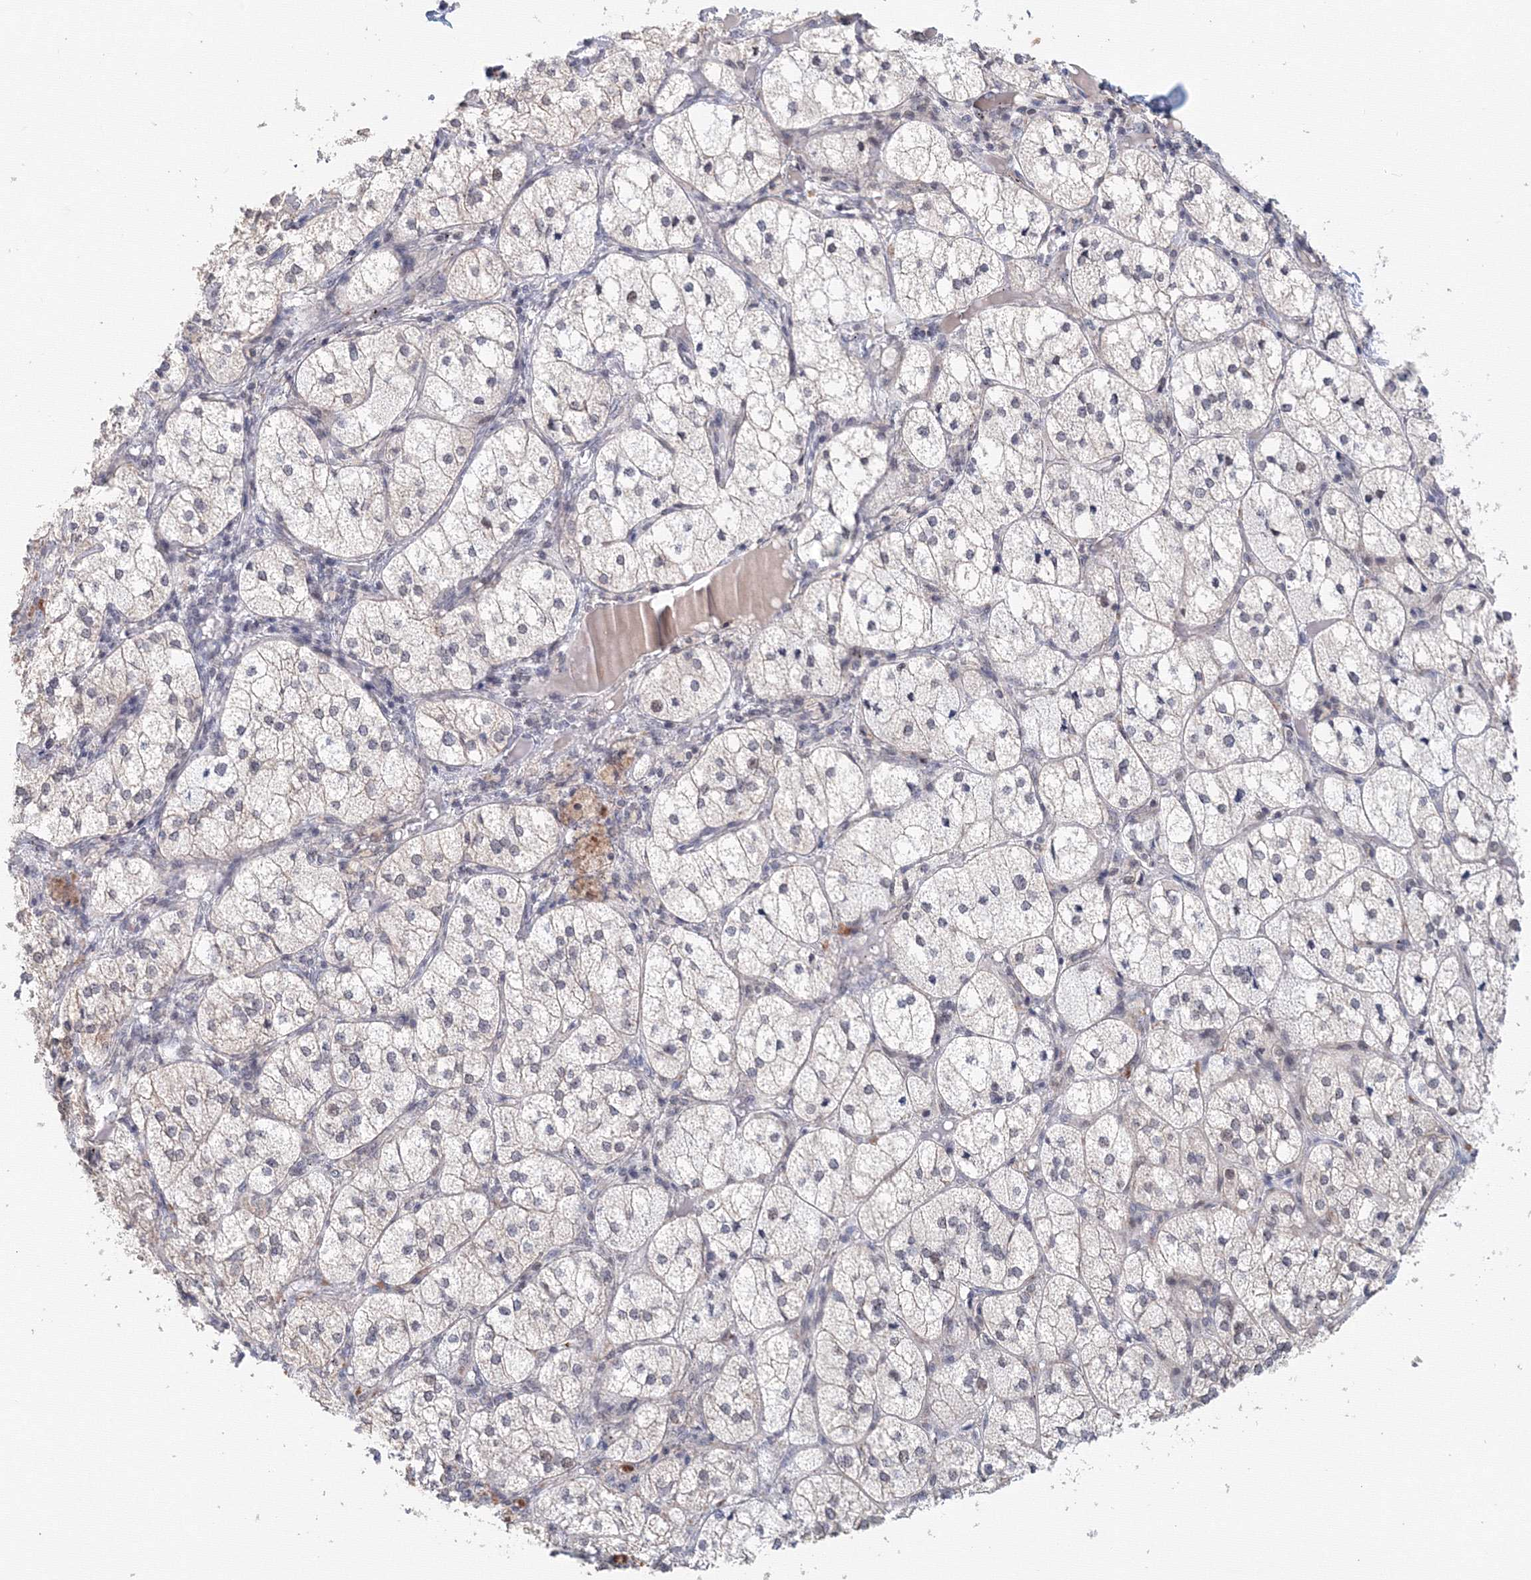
{"staining": {"intensity": "negative", "quantity": "none", "location": "none"}, "tissue": "adrenal gland", "cell_type": "Glandular cells", "image_type": "normal", "snomed": [{"axis": "morphology", "description": "Normal tissue, NOS"}, {"axis": "topography", "description": "Adrenal gland"}], "caption": "Normal adrenal gland was stained to show a protein in brown. There is no significant positivity in glandular cells.", "gene": "SLC7A7", "patient": {"sex": "female", "age": 61}}